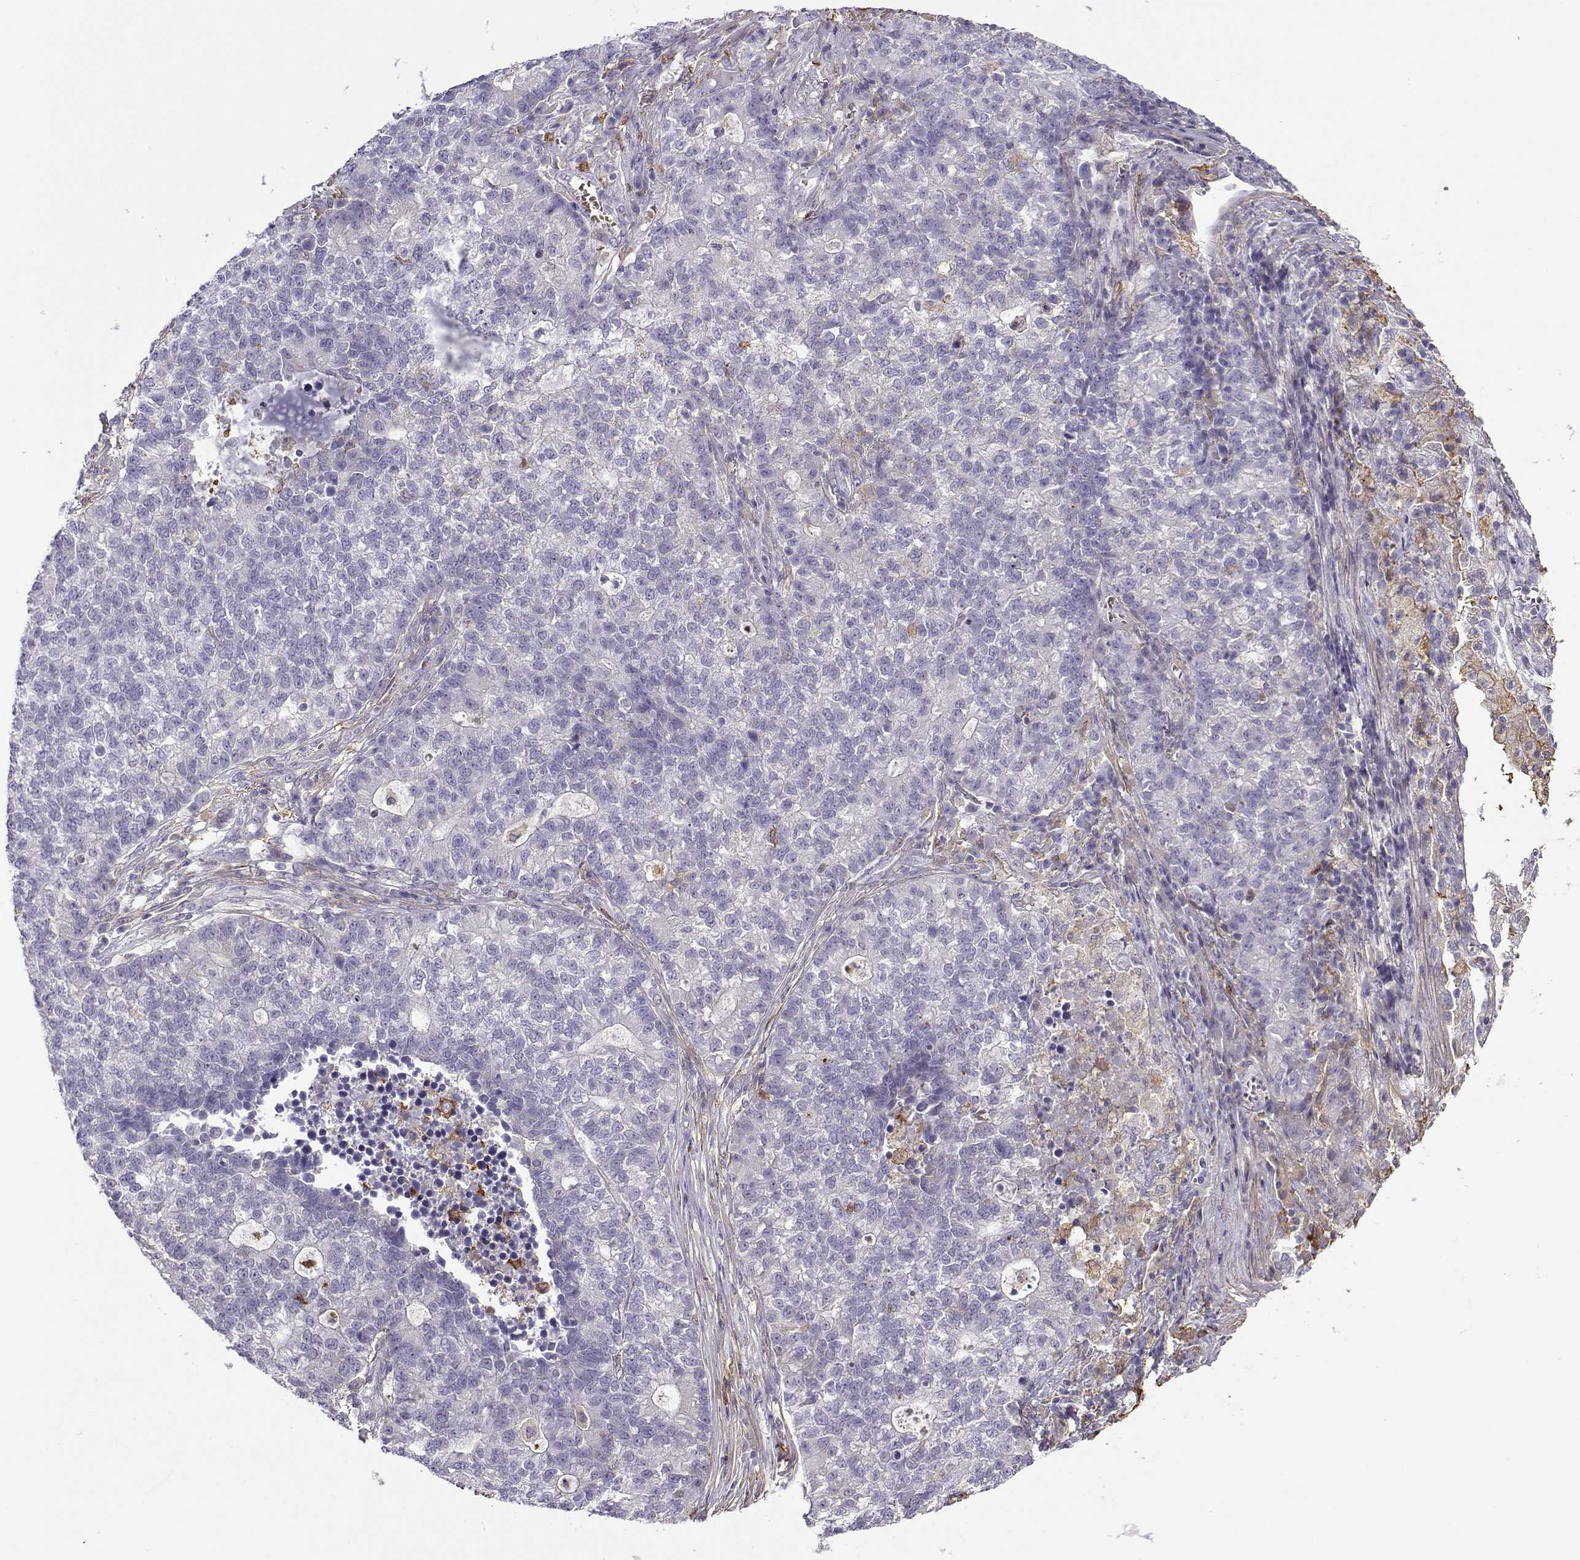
{"staining": {"intensity": "negative", "quantity": "none", "location": "none"}, "tissue": "lung cancer", "cell_type": "Tumor cells", "image_type": "cancer", "snomed": [{"axis": "morphology", "description": "Adenocarcinoma, NOS"}, {"axis": "topography", "description": "Lung"}], "caption": "High magnification brightfield microscopy of lung cancer stained with DAB (brown) and counterstained with hematoxylin (blue): tumor cells show no significant expression.", "gene": "UCP3", "patient": {"sex": "male", "age": 57}}